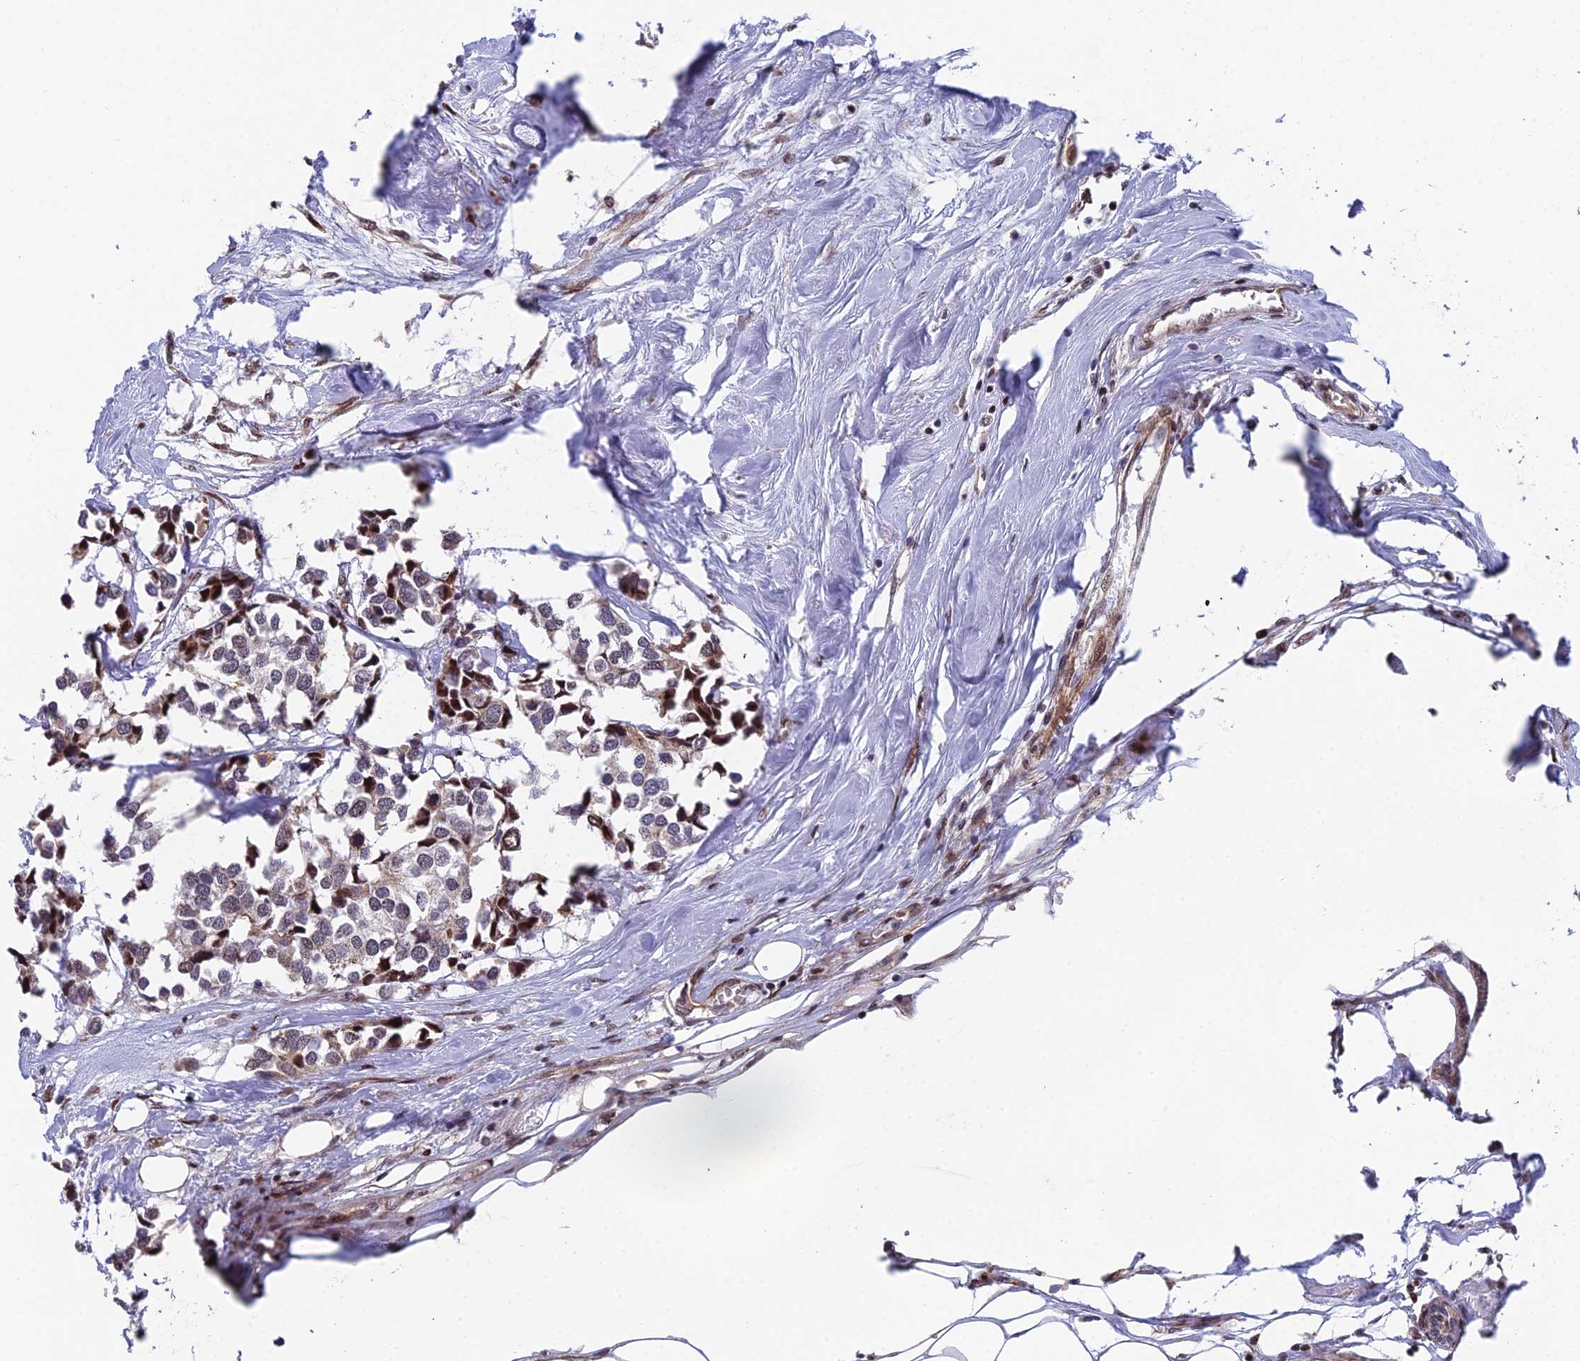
{"staining": {"intensity": "weak", "quantity": "25%-75%", "location": "cytoplasmic/membranous,nuclear"}, "tissue": "breast cancer", "cell_type": "Tumor cells", "image_type": "cancer", "snomed": [{"axis": "morphology", "description": "Duct carcinoma"}, {"axis": "topography", "description": "Breast"}], "caption": "An immunohistochemistry (IHC) photomicrograph of tumor tissue is shown. Protein staining in brown highlights weak cytoplasmic/membranous and nuclear positivity in breast cancer (intraductal carcinoma) within tumor cells.", "gene": "XKR9", "patient": {"sex": "female", "age": 83}}